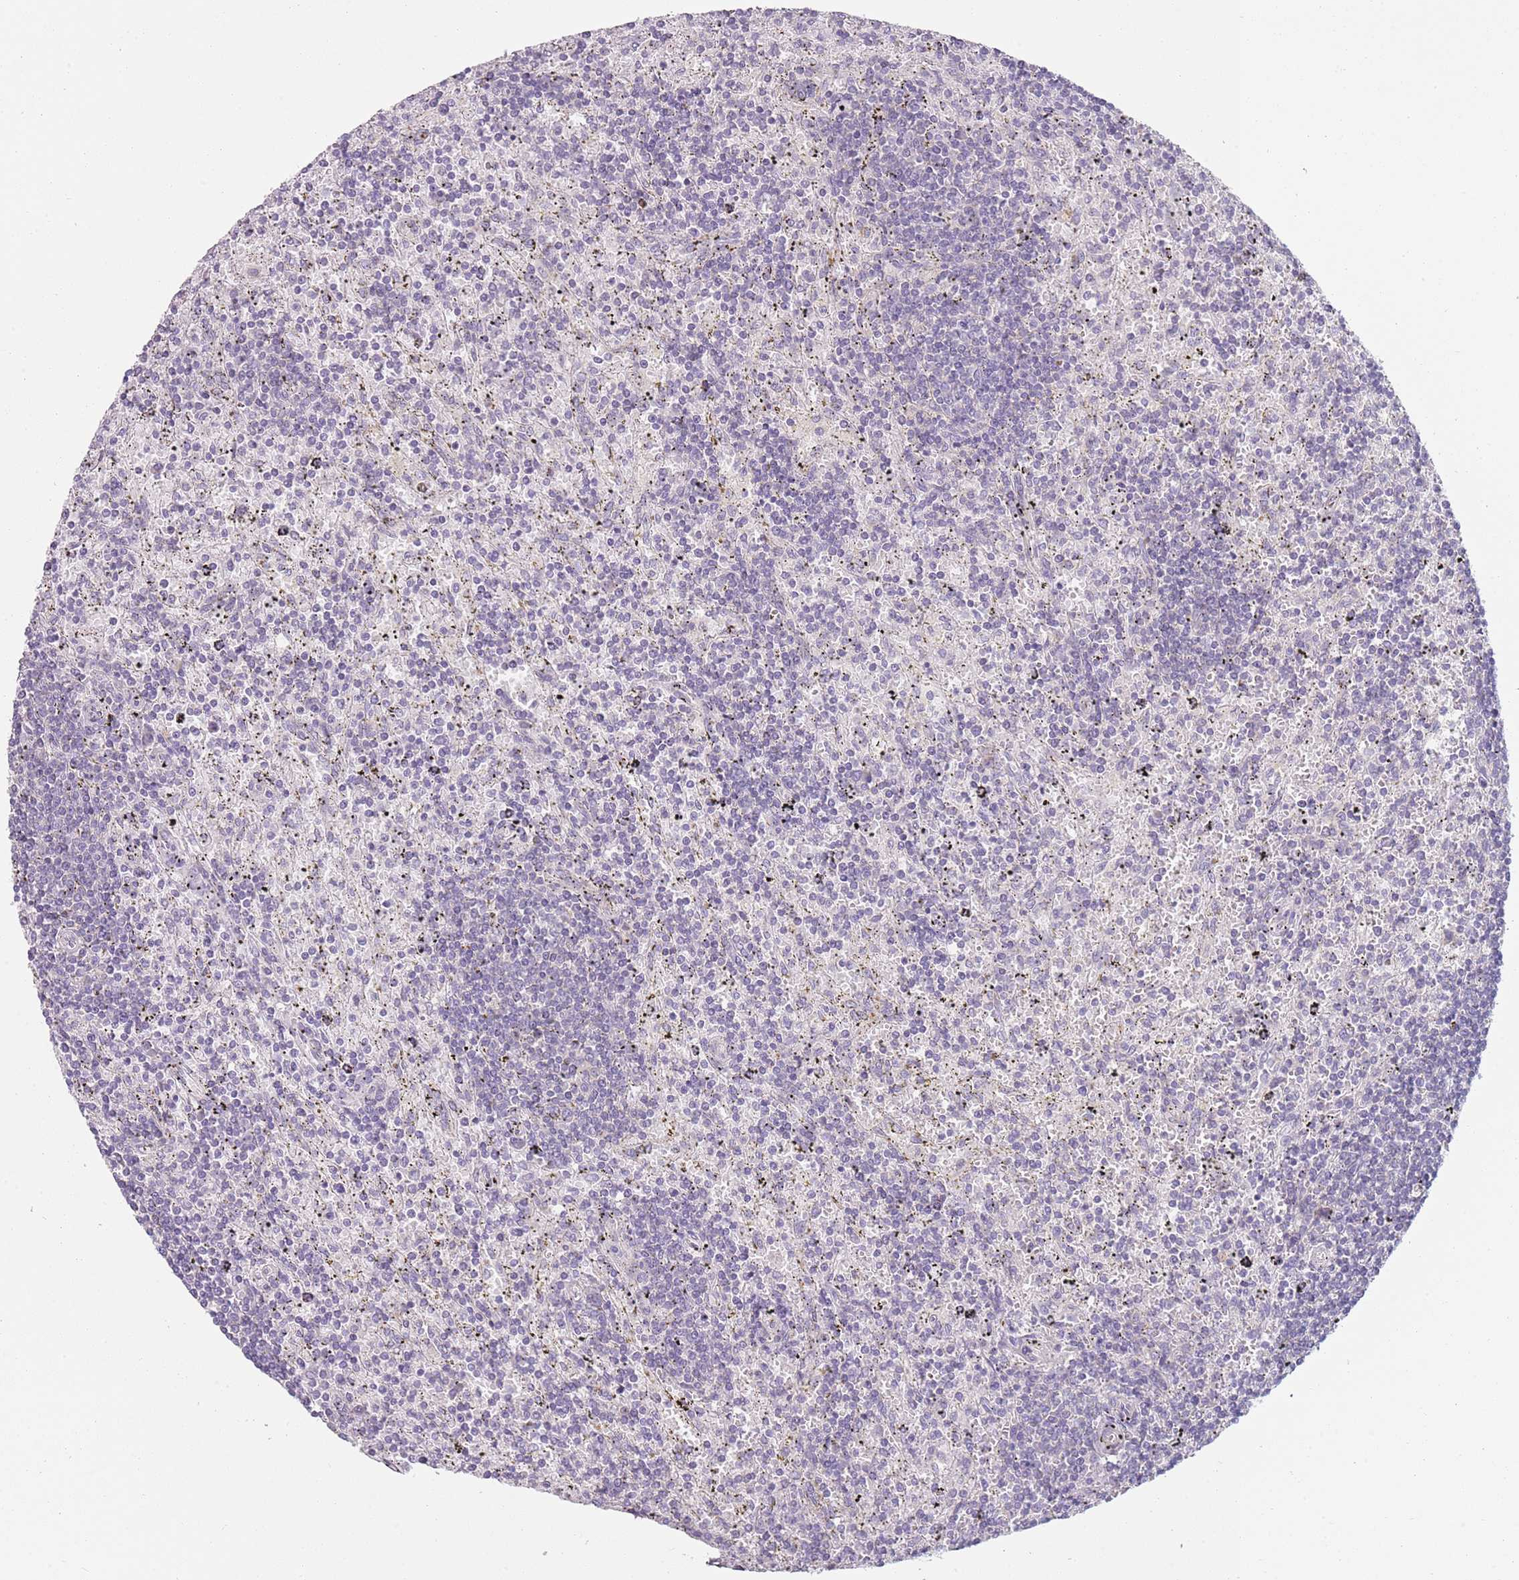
{"staining": {"intensity": "negative", "quantity": "none", "location": "none"}, "tissue": "lymphoma", "cell_type": "Tumor cells", "image_type": "cancer", "snomed": [{"axis": "morphology", "description": "Malignant lymphoma, non-Hodgkin's type, Low grade"}, {"axis": "topography", "description": "Spleen"}], "caption": "Micrograph shows no protein positivity in tumor cells of lymphoma tissue.", "gene": "SLC26A6", "patient": {"sex": "male", "age": 76}}